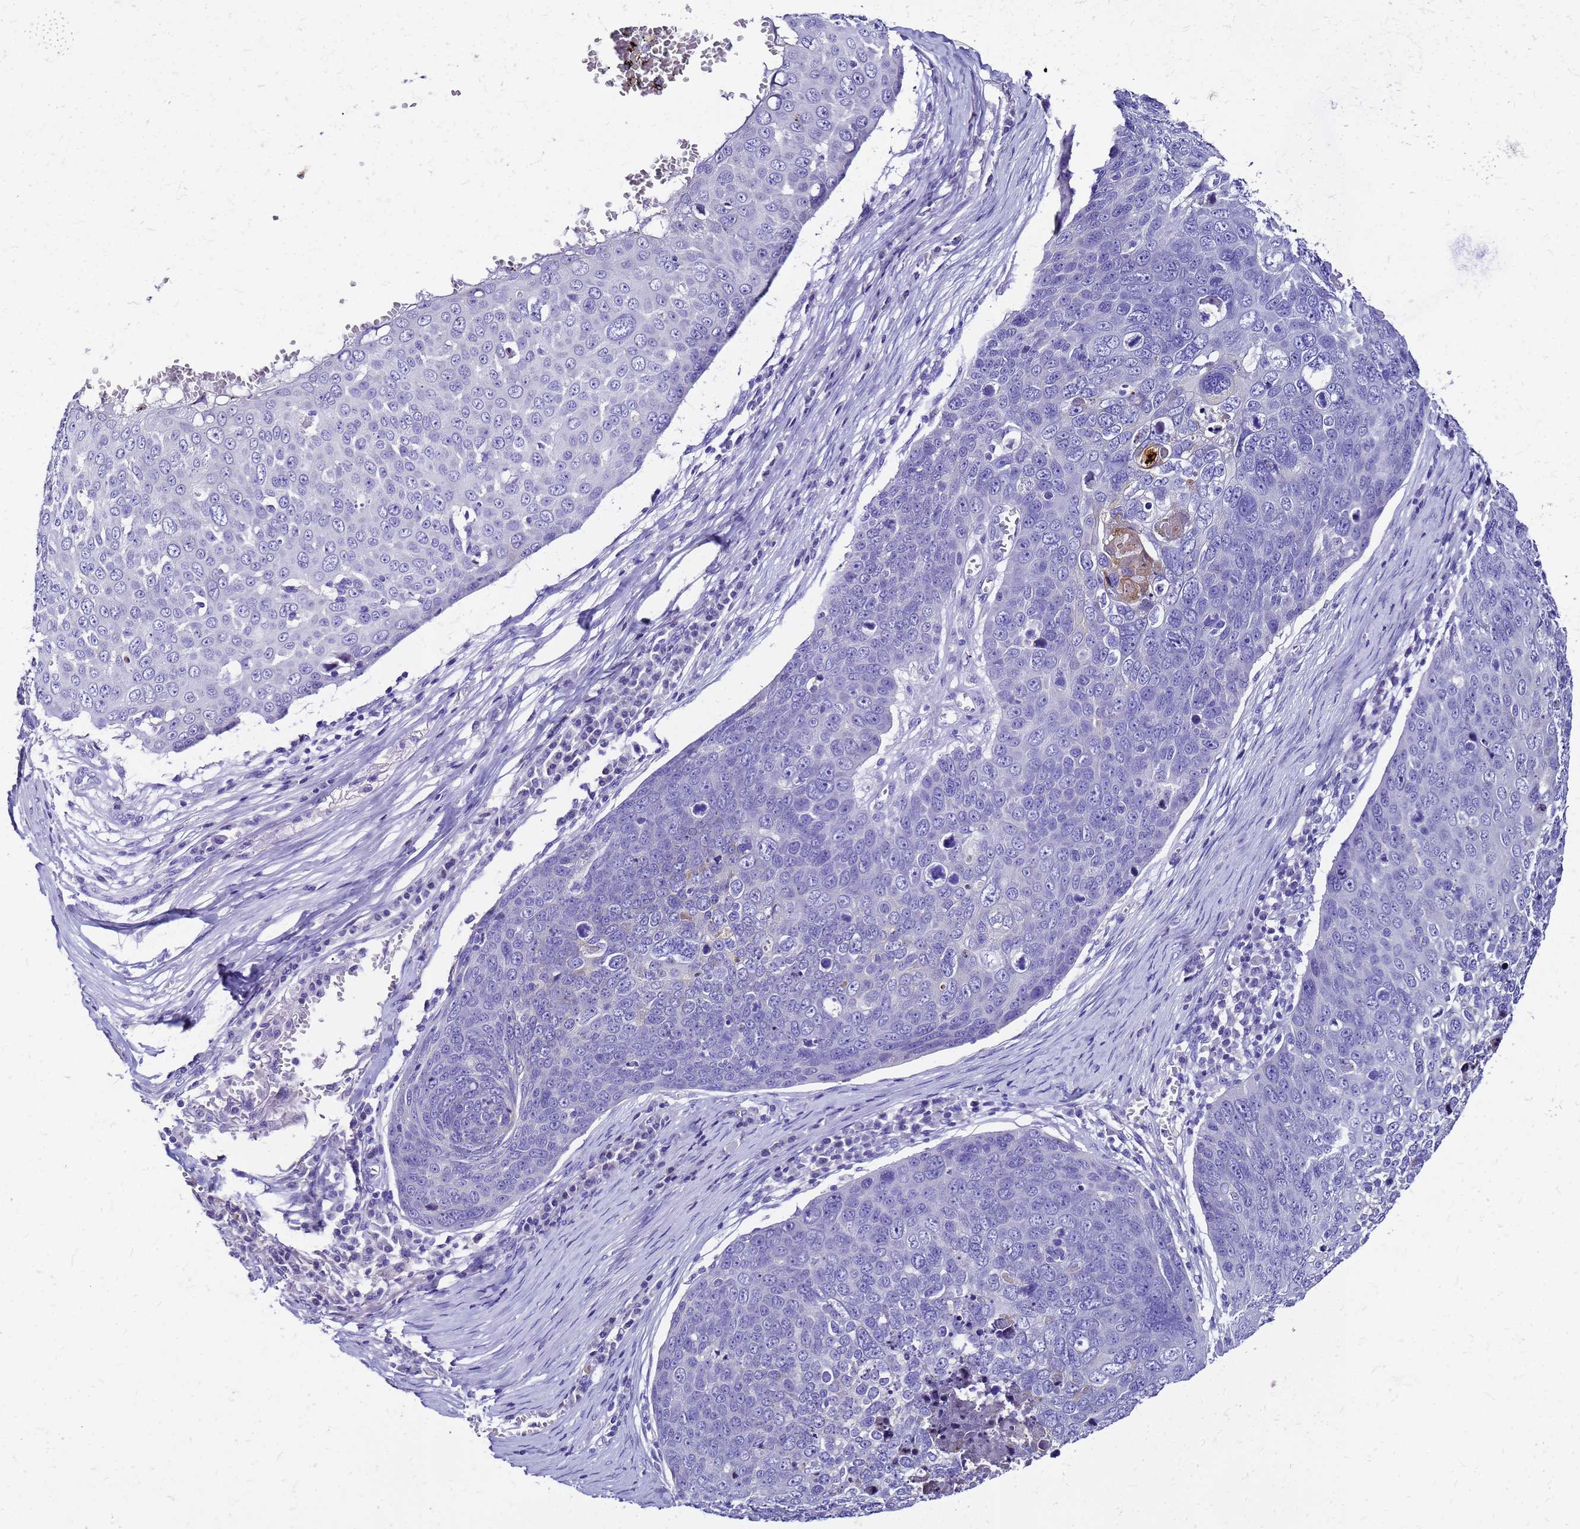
{"staining": {"intensity": "negative", "quantity": "none", "location": "none"}, "tissue": "skin cancer", "cell_type": "Tumor cells", "image_type": "cancer", "snomed": [{"axis": "morphology", "description": "Squamous cell carcinoma, NOS"}, {"axis": "topography", "description": "Skin"}], "caption": "Tumor cells are negative for protein expression in human skin squamous cell carcinoma.", "gene": "SMIM21", "patient": {"sex": "male", "age": 71}}